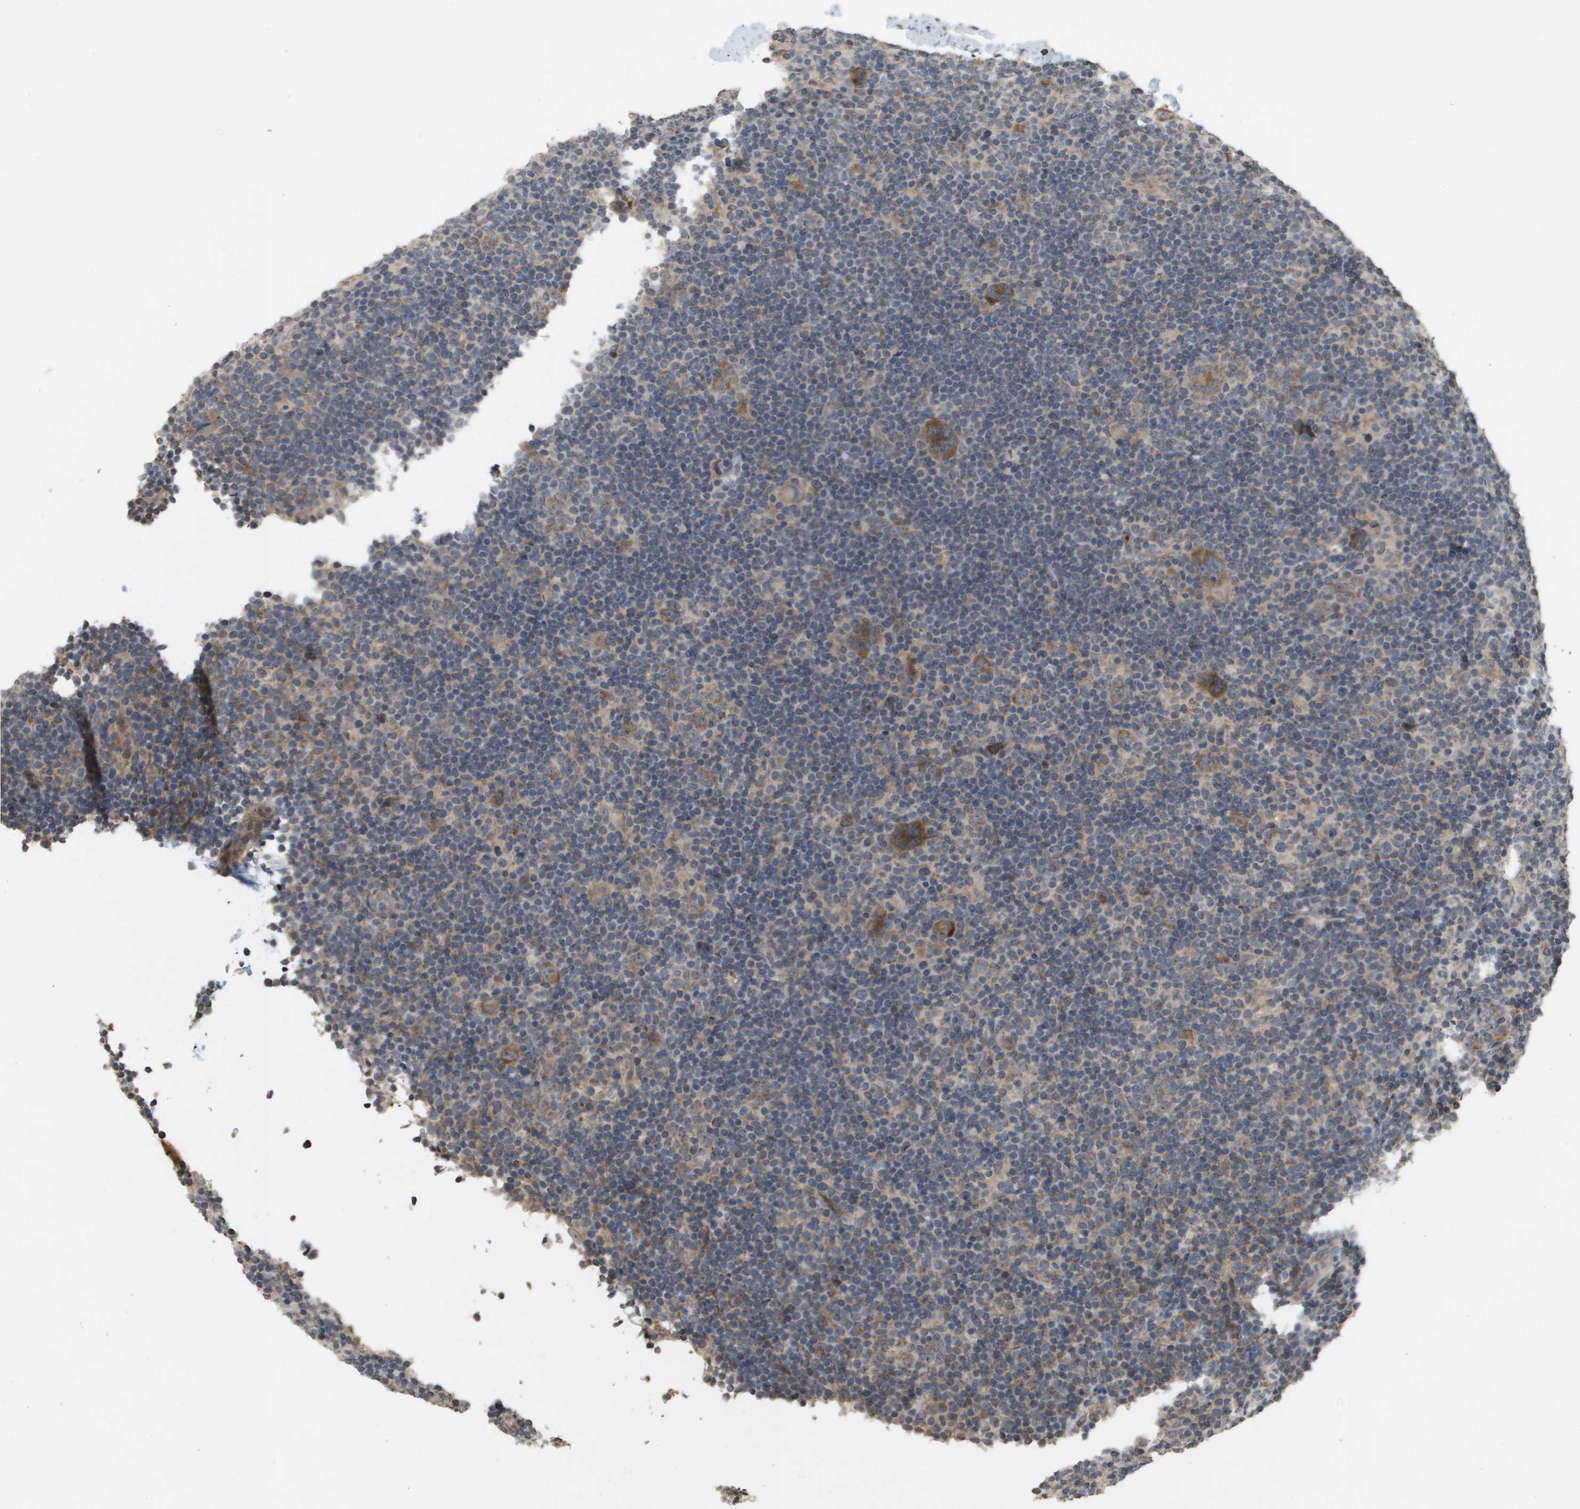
{"staining": {"intensity": "moderate", "quantity": ">75%", "location": "cytoplasmic/membranous"}, "tissue": "lymphoma", "cell_type": "Tumor cells", "image_type": "cancer", "snomed": [{"axis": "morphology", "description": "Hodgkin's disease, NOS"}, {"axis": "topography", "description": "Lymph node"}], "caption": "This micrograph displays lymphoma stained with immunohistochemistry (IHC) to label a protein in brown. The cytoplasmic/membranous of tumor cells show moderate positivity for the protein. Nuclei are counter-stained blue.", "gene": "RAB21", "patient": {"sex": "female", "age": 57}}